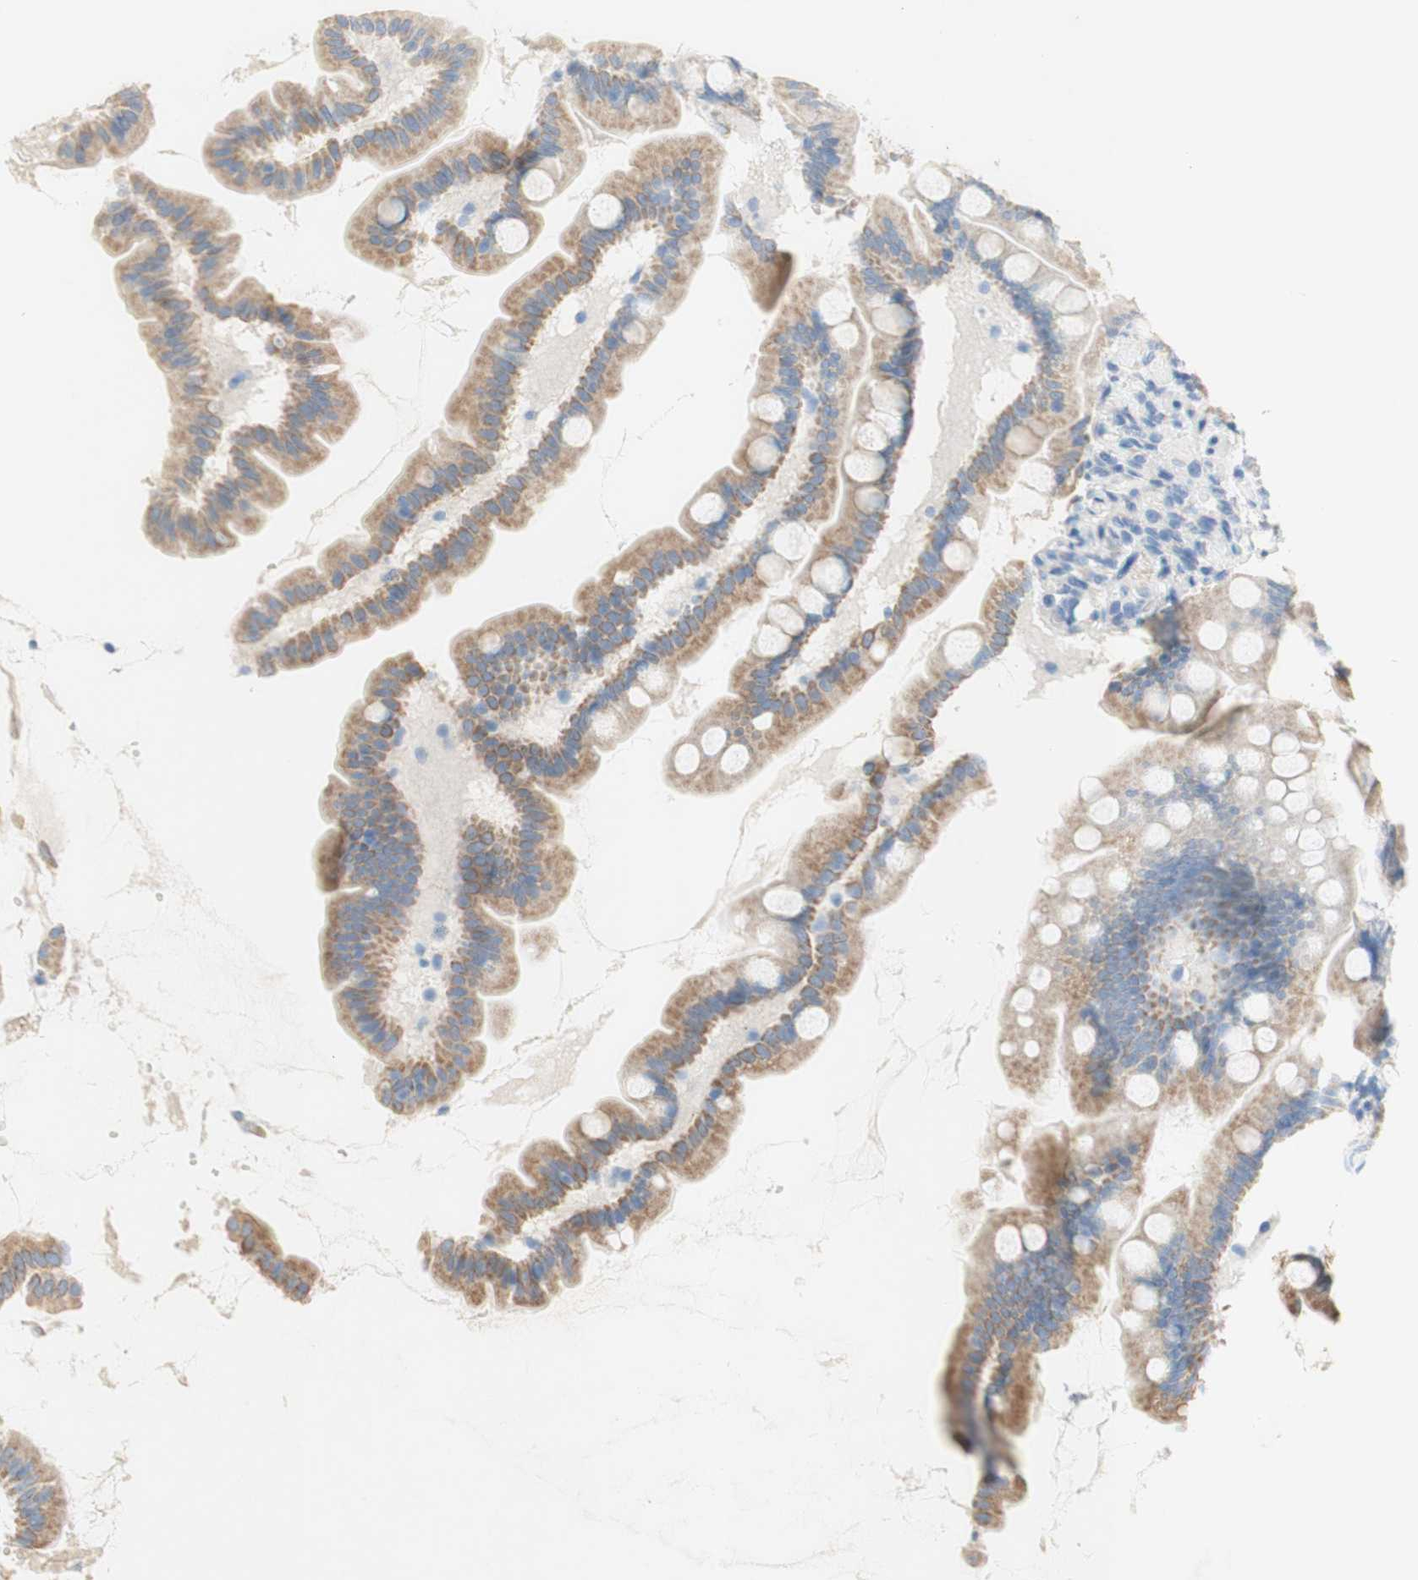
{"staining": {"intensity": "weak", "quantity": "25%-75%", "location": "cytoplasmic/membranous"}, "tissue": "small intestine", "cell_type": "Glandular cells", "image_type": "normal", "snomed": [{"axis": "morphology", "description": "Normal tissue, NOS"}, {"axis": "topography", "description": "Small intestine"}], "caption": "Unremarkable small intestine reveals weak cytoplasmic/membranous positivity in approximately 25%-75% of glandular cells, visualized by immunohistochemistry.", "gene": "POLR2J3", "patient": {"sex": "female", "age": 56}}